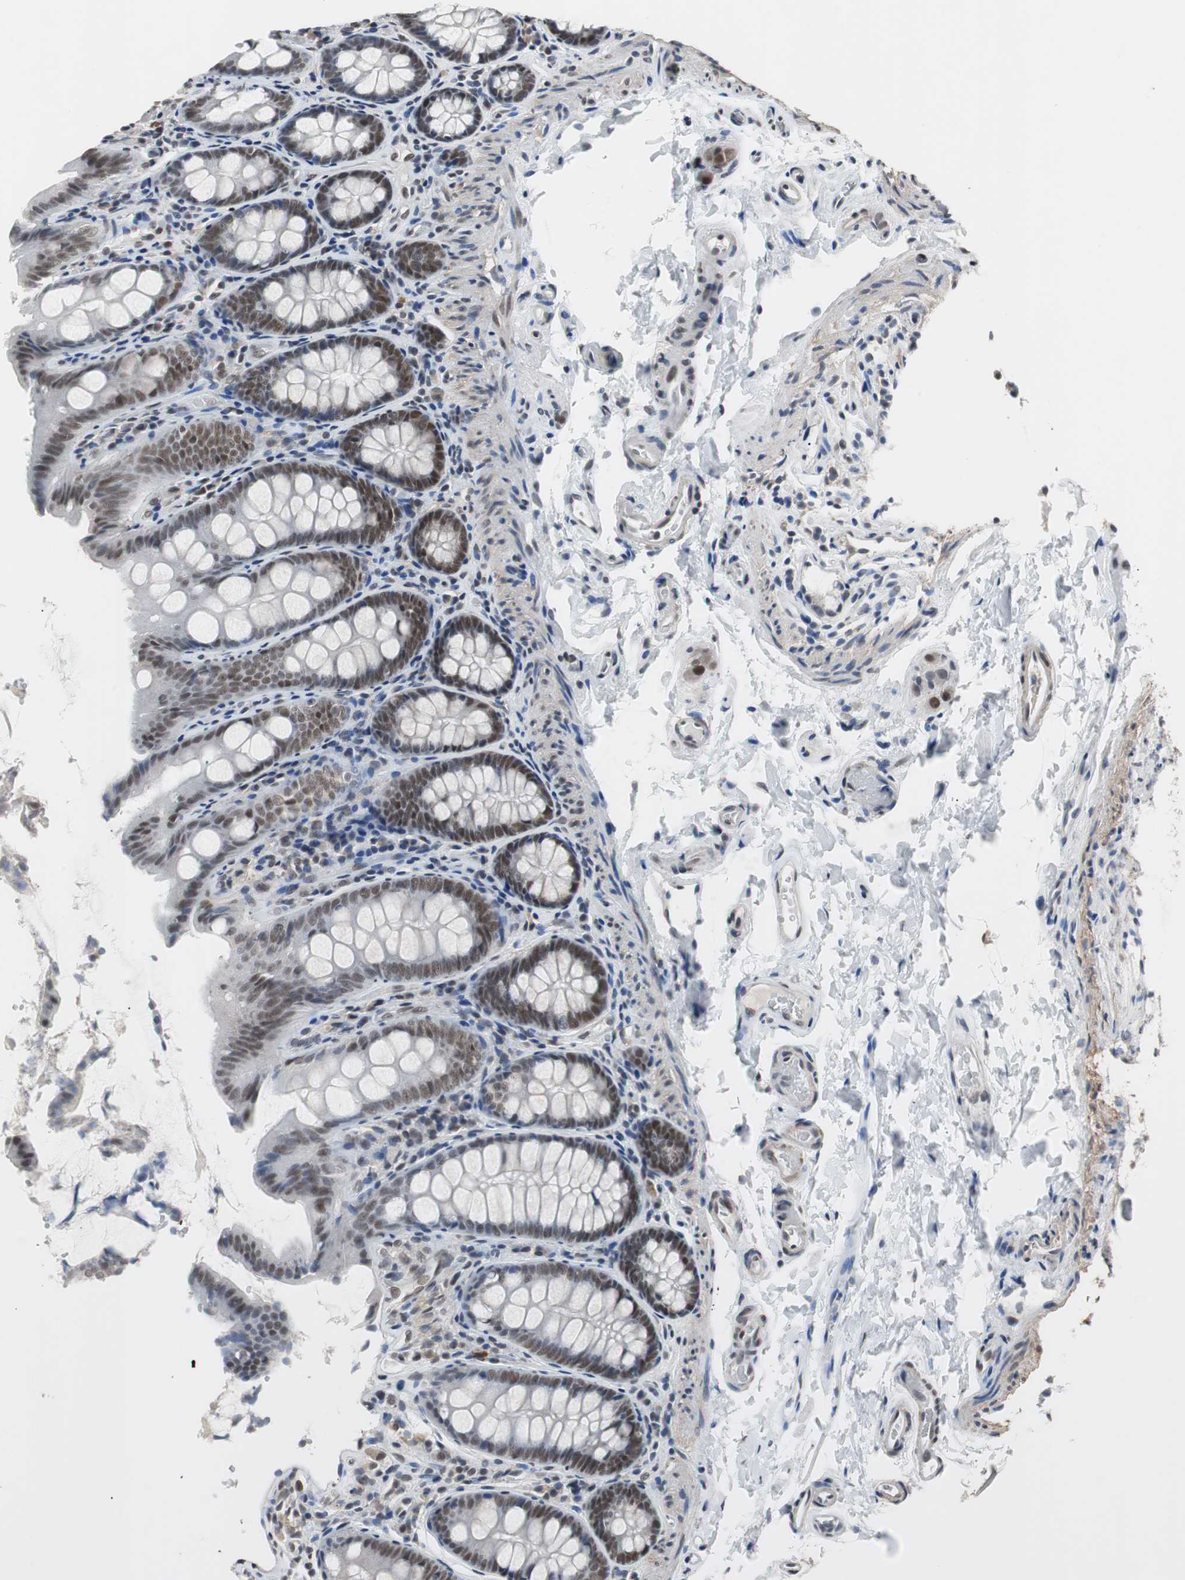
{"staining": {"intensity": "moderate", "quantity": ">75%", "location": "nuclear"}, "tissue": "colon", "cell_type": "Endothelial cells", "image_type": "normal", "snomed": [{"axis": "morphology", "description": "Normal tissue, NOS"}, {"axis": "topography", "description": "Colon"}], "caption": "Endothelial cells reveal moderate nuclear positivity in approximately >75% of cells in benign colon.", "gene": "TAF7", "patient": {"sex": "female", "age": 61}}